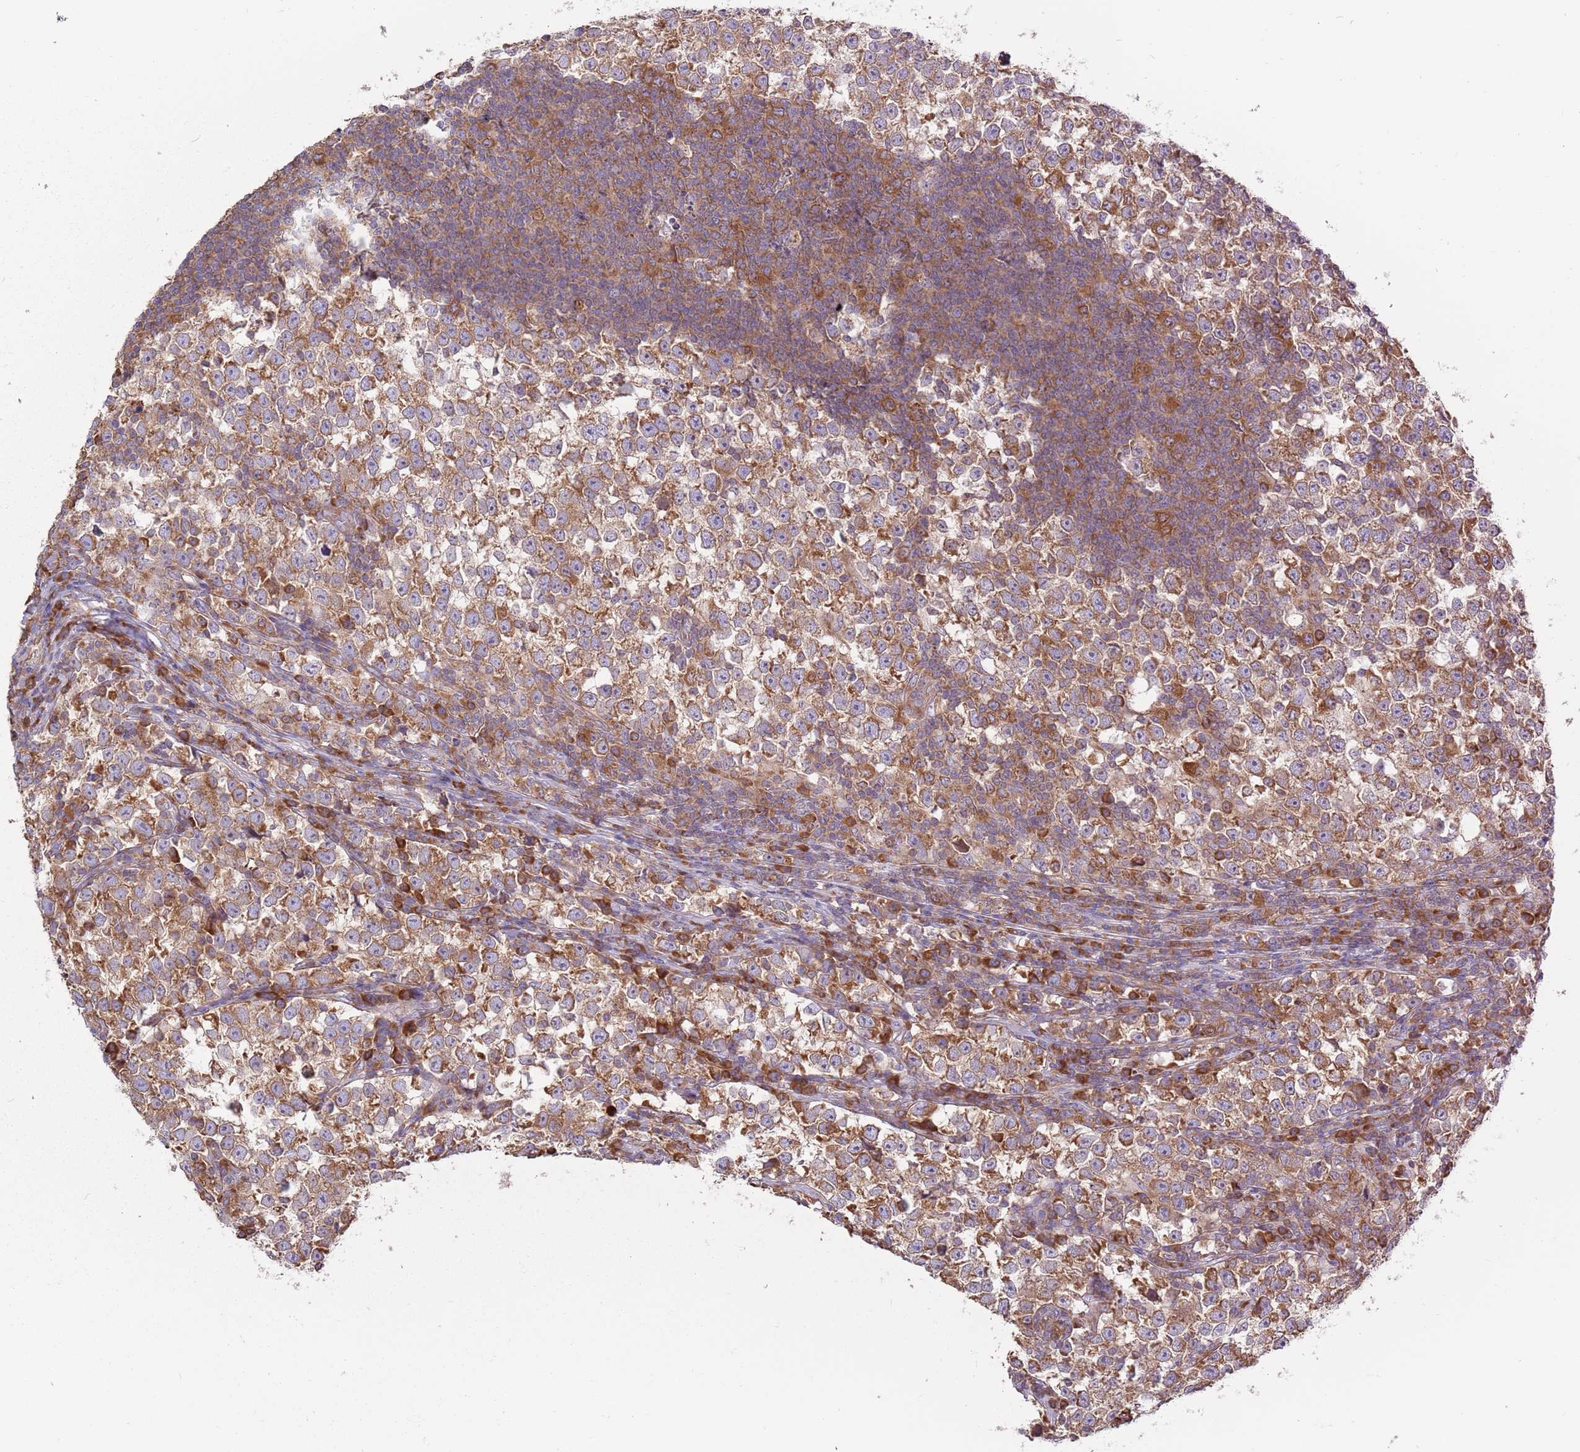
{"staining": {"intensity": "moderate", "quantity": ">75%", "location": "cytoplasmic/membranous"}, "tissue": "testis cancer", "cell_type": "Tumor cells", "image_type": "cancer", "snomed": [{"axis": "morphology", "description": "Normal tissue, NOS"}, {"axis": "morphology", "description": "Seminoma, NOS"}, {"axis": "topography", "description": "Testis"}], "caption": "Brown immunohistochemical staining in human seminoma (testis) demonstrates moderate cytoplasmic/membranous expression in approximately >75% of tumor cells. (Brightfield microscopy of DAB IHC at high magnification).", "gene": "RPL17-C18orf32", "patient": {"sex": "male", "age": 43}}